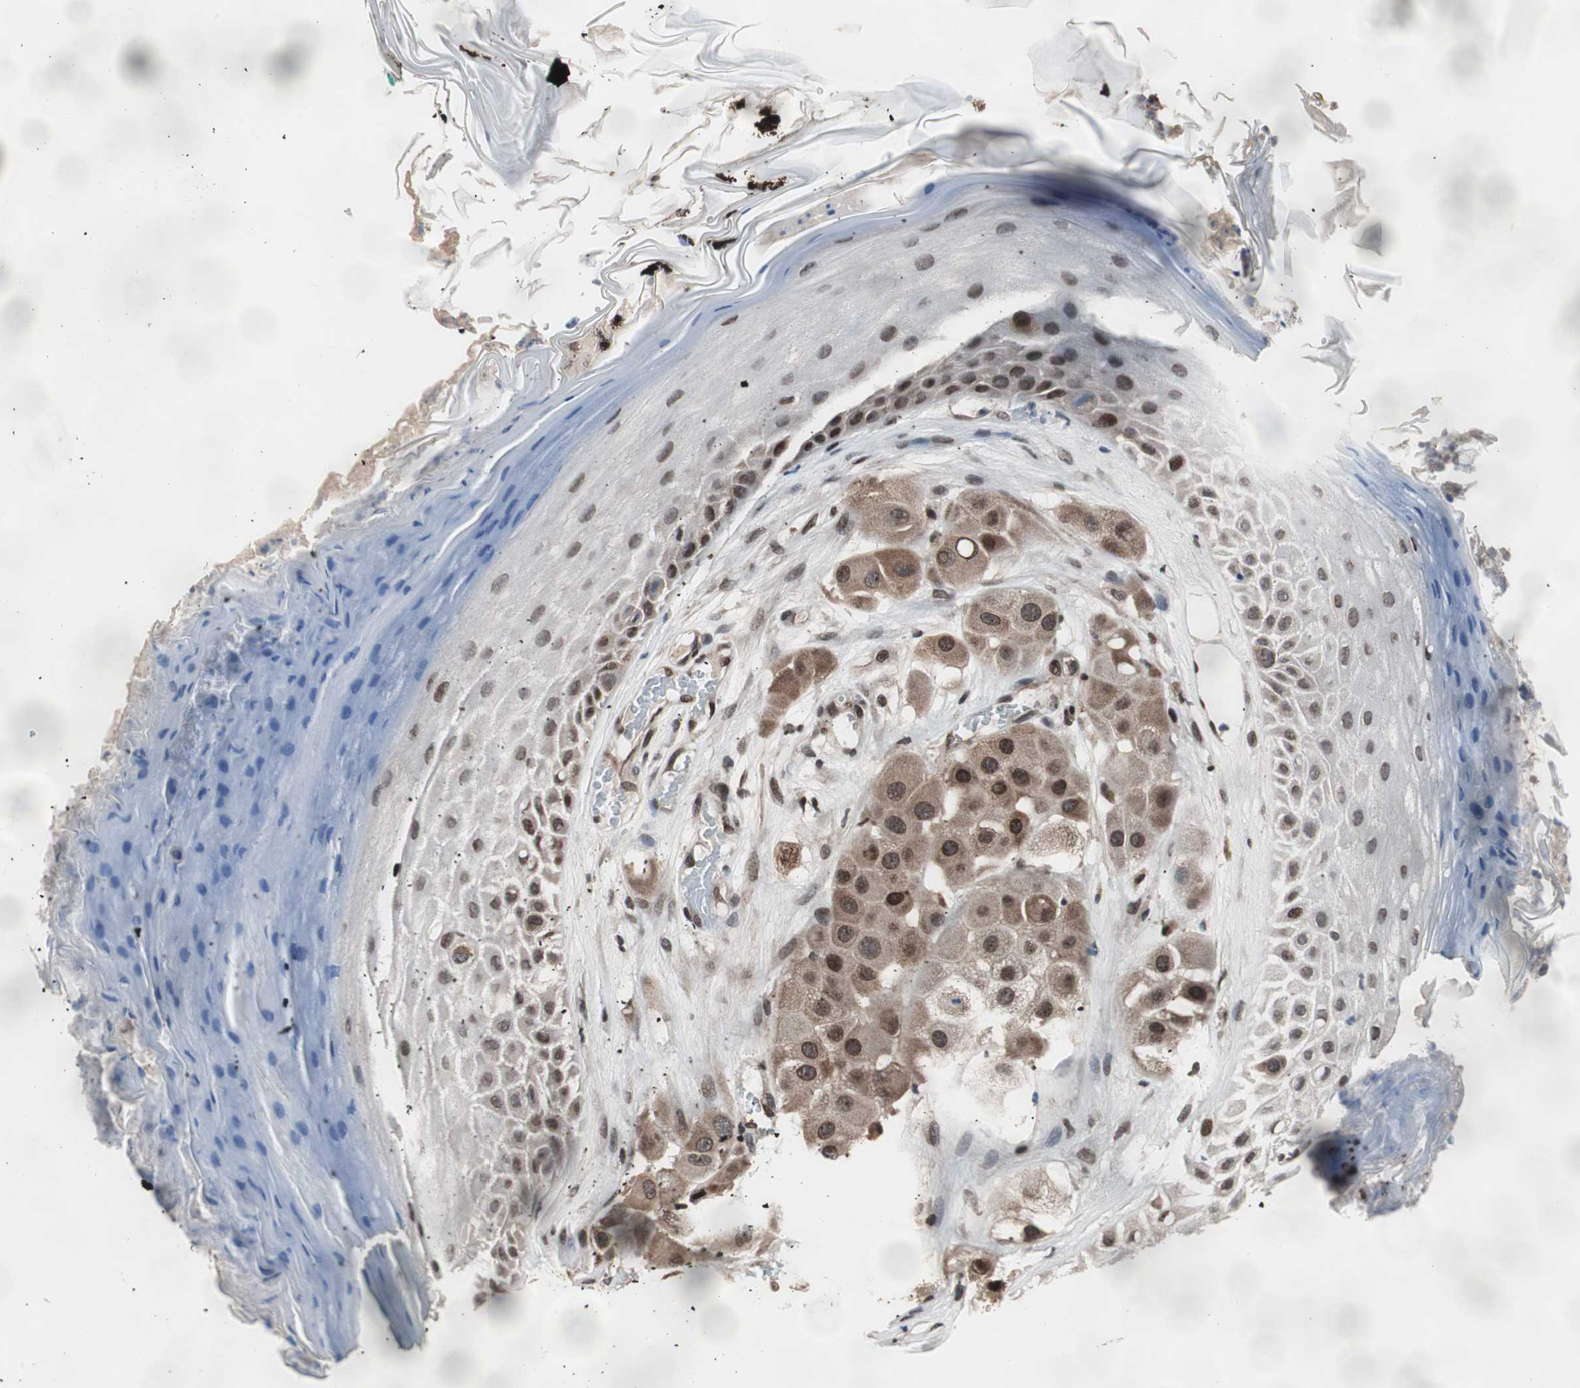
{"staining": {"intensity": "strong", "quantity": ">75%", "location": "nuclear"}, "tissue": "melanoma", "cell_type": "Tumor cells", "image_type": "cancer", "snomed": [{"axis": "morphology", "description": "Malignant melanoma, NOS"}, {"axis": "topography", "description": "Skin"}], "caption": "A micrograph of human melanoma stained for a protein exhibits strong nuclear brown staining in tumor cells.", "gene": "POGZ", "patient": {"sex": "female", "age": 81}}